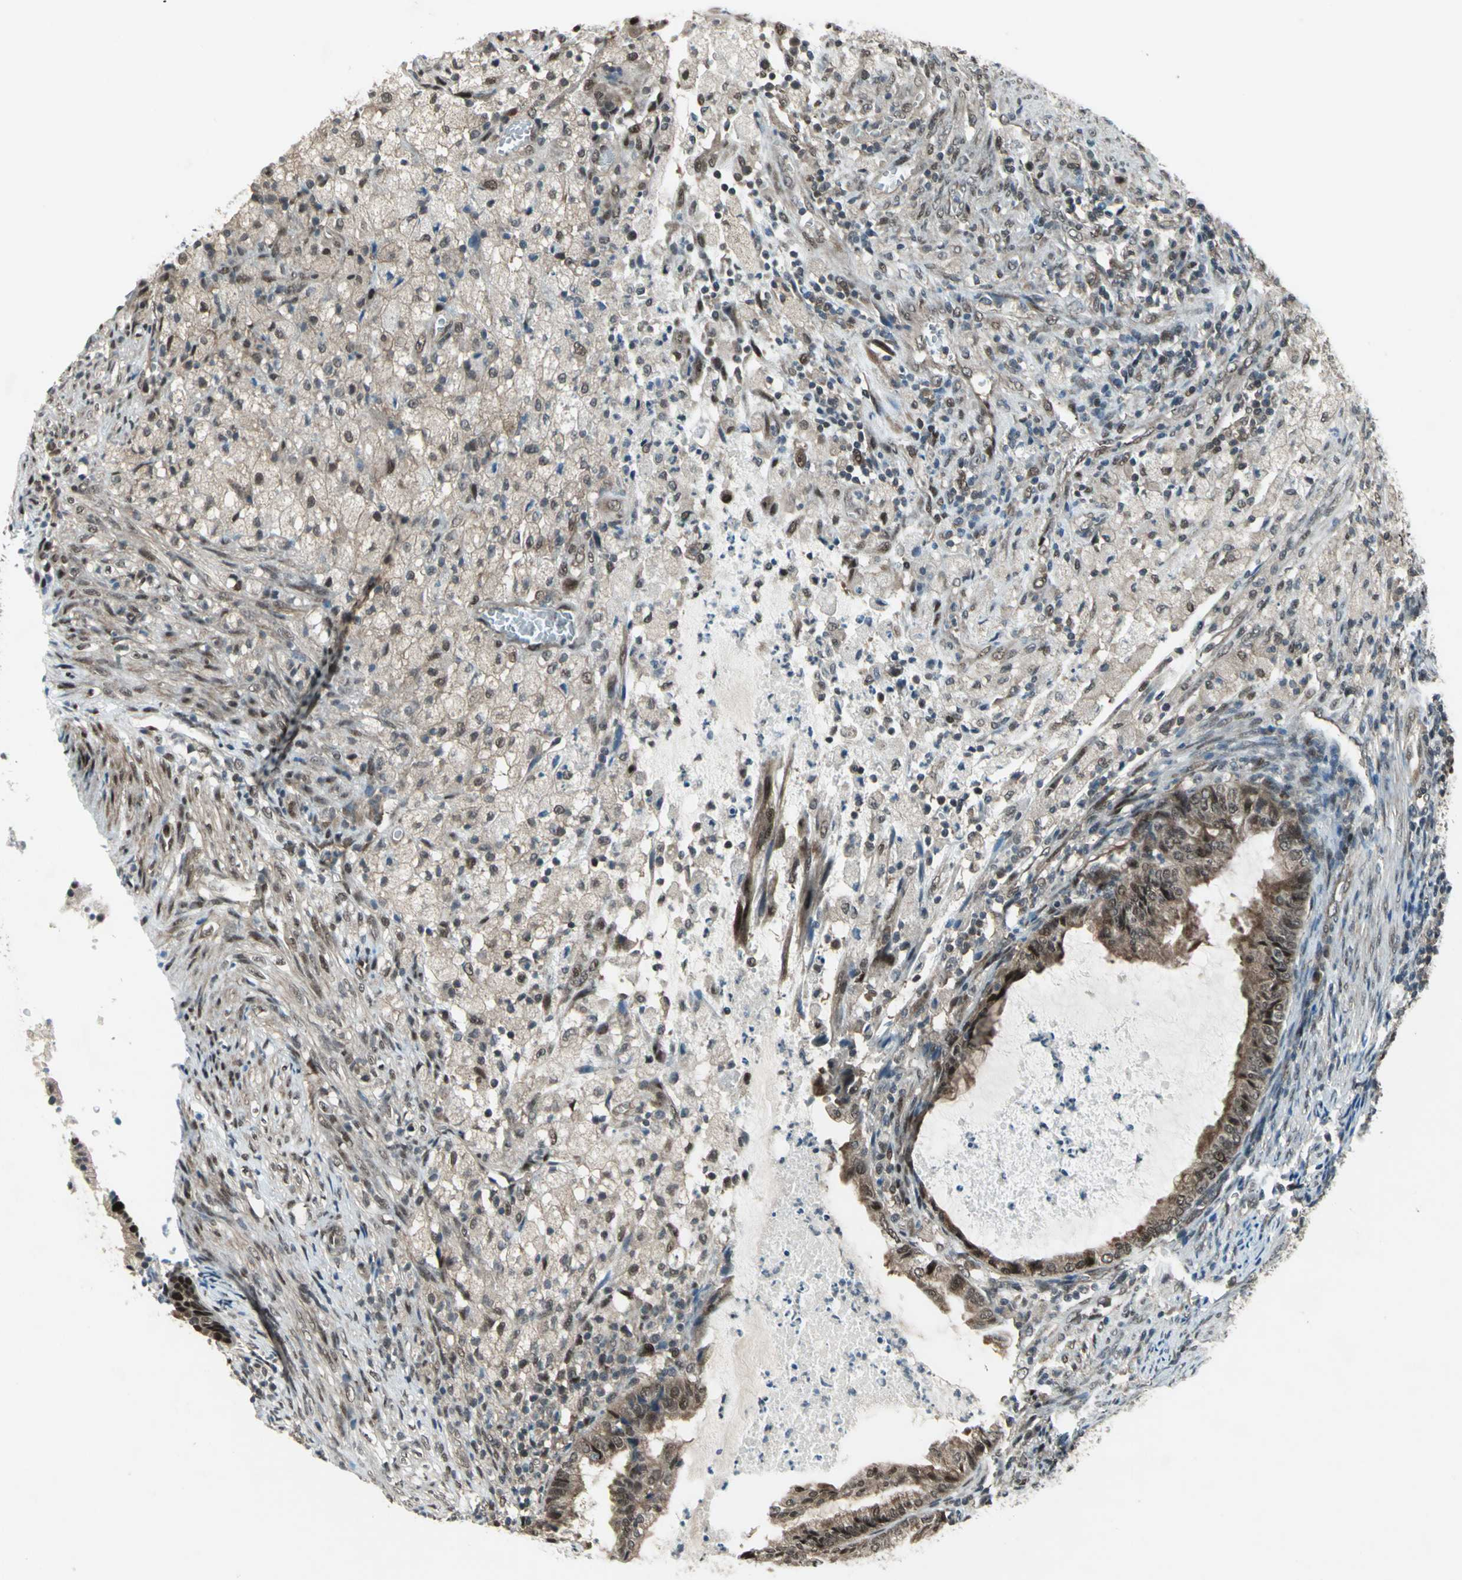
{"staining": {"intensity": "moderate", "quantity": ">75%", "location": "cytoplasmic/membranous,nuclear"}, "tissue": "cervical cancer", "cell_type": "Tumor cells", "image_type": "cancer", "snomed": [{"axis": "morphology", "description": "Normal tissue, NOS"}, {"axis": "morphology", "description": "Adenocarcinoma, NOS"}, {"axis": "topography", "description": "Cervix"}, {"axis": "topography", "description": "Endometrium"}], "caption": "Protein staining of adenocarcinoma (cervical) tissue exhibits moderate cytoplasmic/membranous and nuclear positivity in about >75% of tumor cells. (Stains: DAB (3,3'-diaminobenzidine) in brown, nuclei in blue, Microscopy: brightfield microscopy at high magnification).", "gene": "COPS5", "patient": {"sex": "female", "age": 86}}